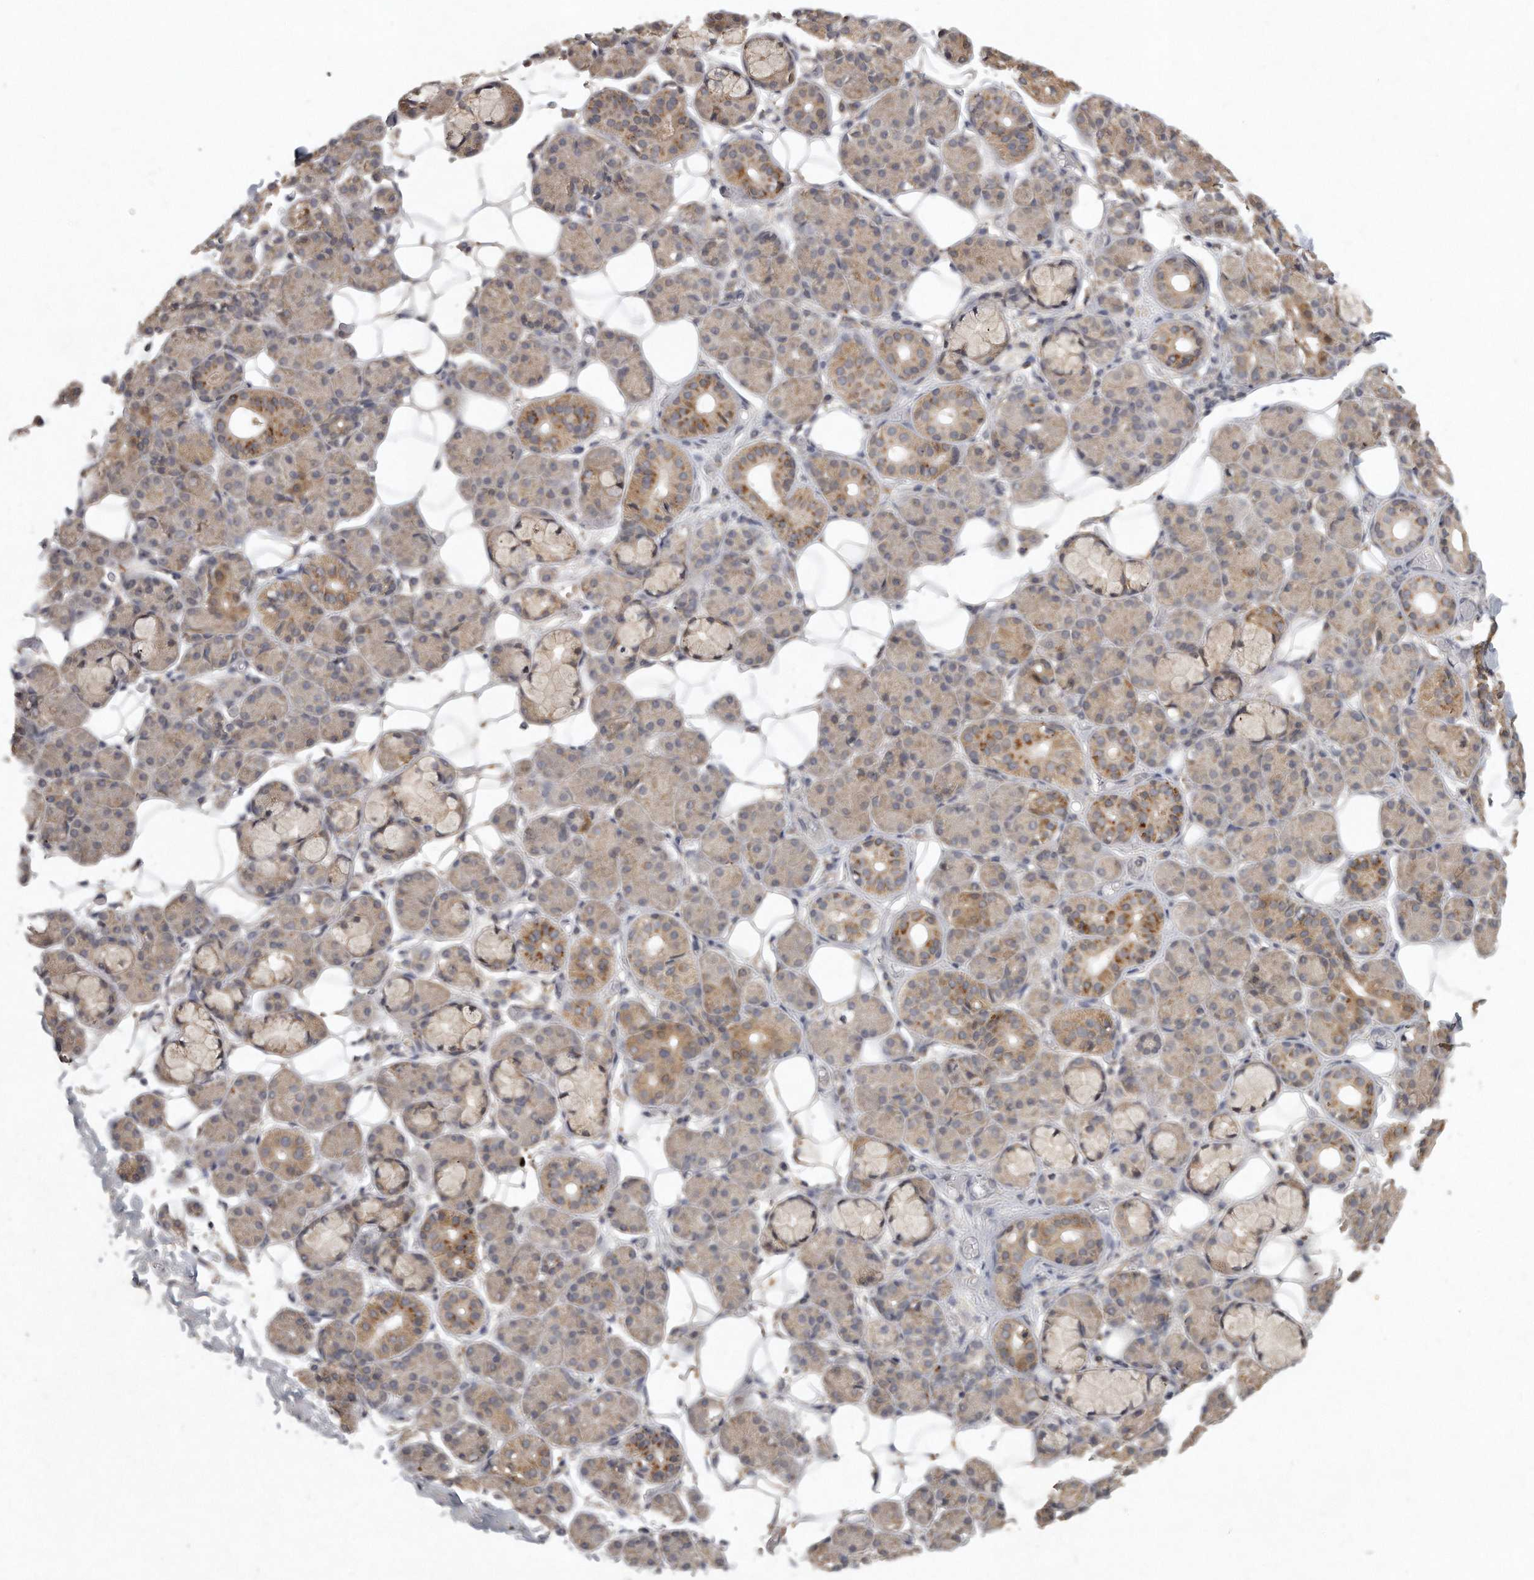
{"staining": {"intensity": "moderate", "quantity": "25%-75%", "location": "cytoplasmic/membranous"}, "tissue": "salivary gland", "cell_type": "Glandular cells", "image_type": "normal", "snomed": [{"axis": "morphology", "description": "Normal tissue, NOS"}, {"axis": "topography", "description": "Salivary gland"}], "caption": "Glandular cells exhibit medium levels of moderate cytoplasmic/membranous positivity in approximately 25%-75% of cells in unremarkable human salivary gland. Immunohistochemistry (ihc) stains the protein in brown and the nuclei are stained blue.", "gene": "LGALS8", "patient": {"sex": "male", "age": 63}}